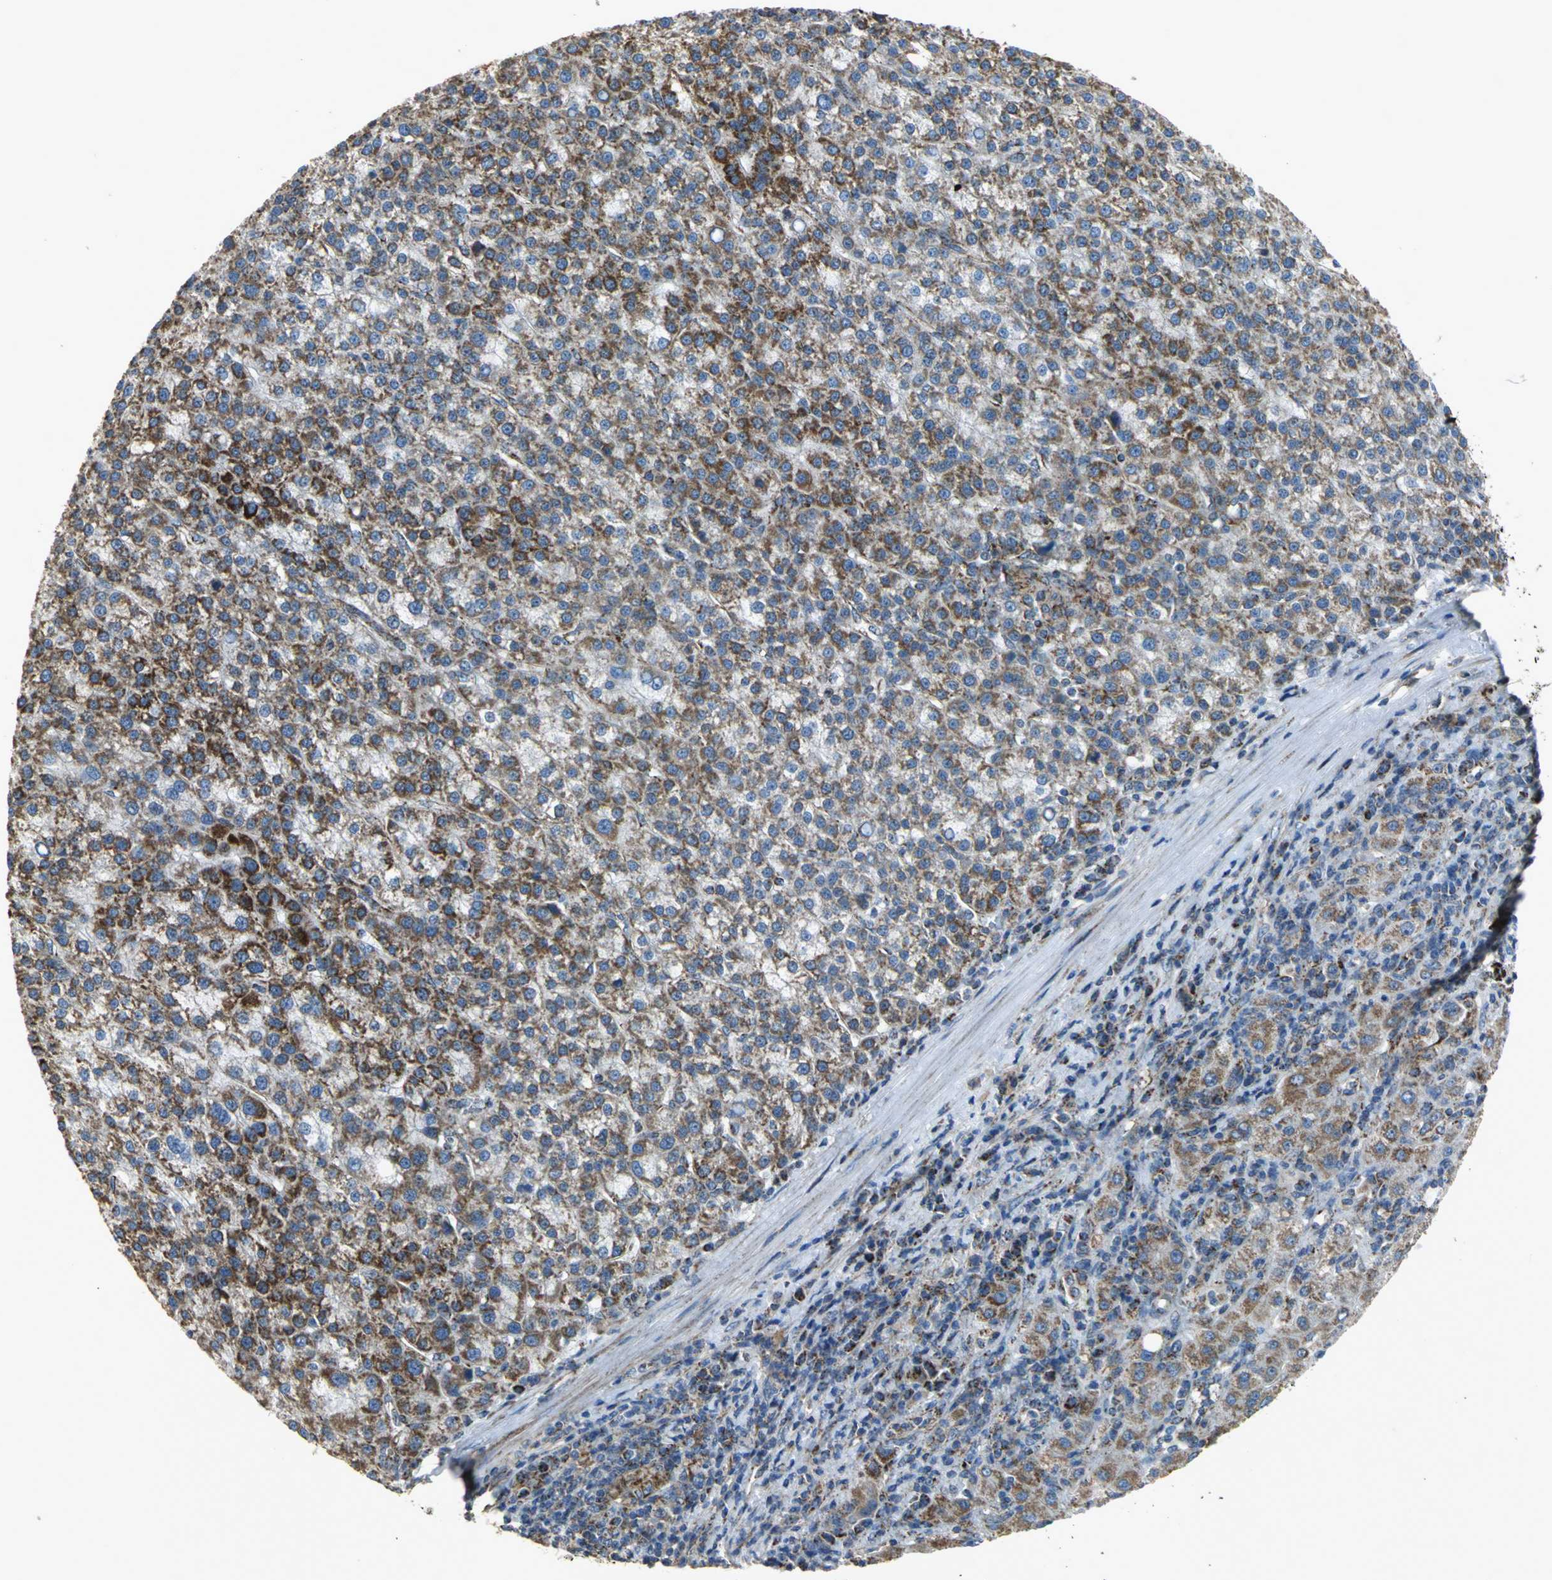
{"staining": {"intensity": "strong", "quantity": ">75%", "location": "cytoplasmic/membranous"}, "tissue": "liver cancer", "cell_type": "Tumor cells", "image_type": "cancer", "snomed": [{"axis": "morphology", "description": "Carcinoma, Hepatocellular, NOS"}, {"axis": "topography", "description": "Liver"}], "caption": "Human liver cancer stained with a brown dye shows strong cytoplasmic/membranous positive positivity in approximately >75% of tumor cells.", "gene": "NDUFB5", "patient": {"sex": "female", "age": 58}}